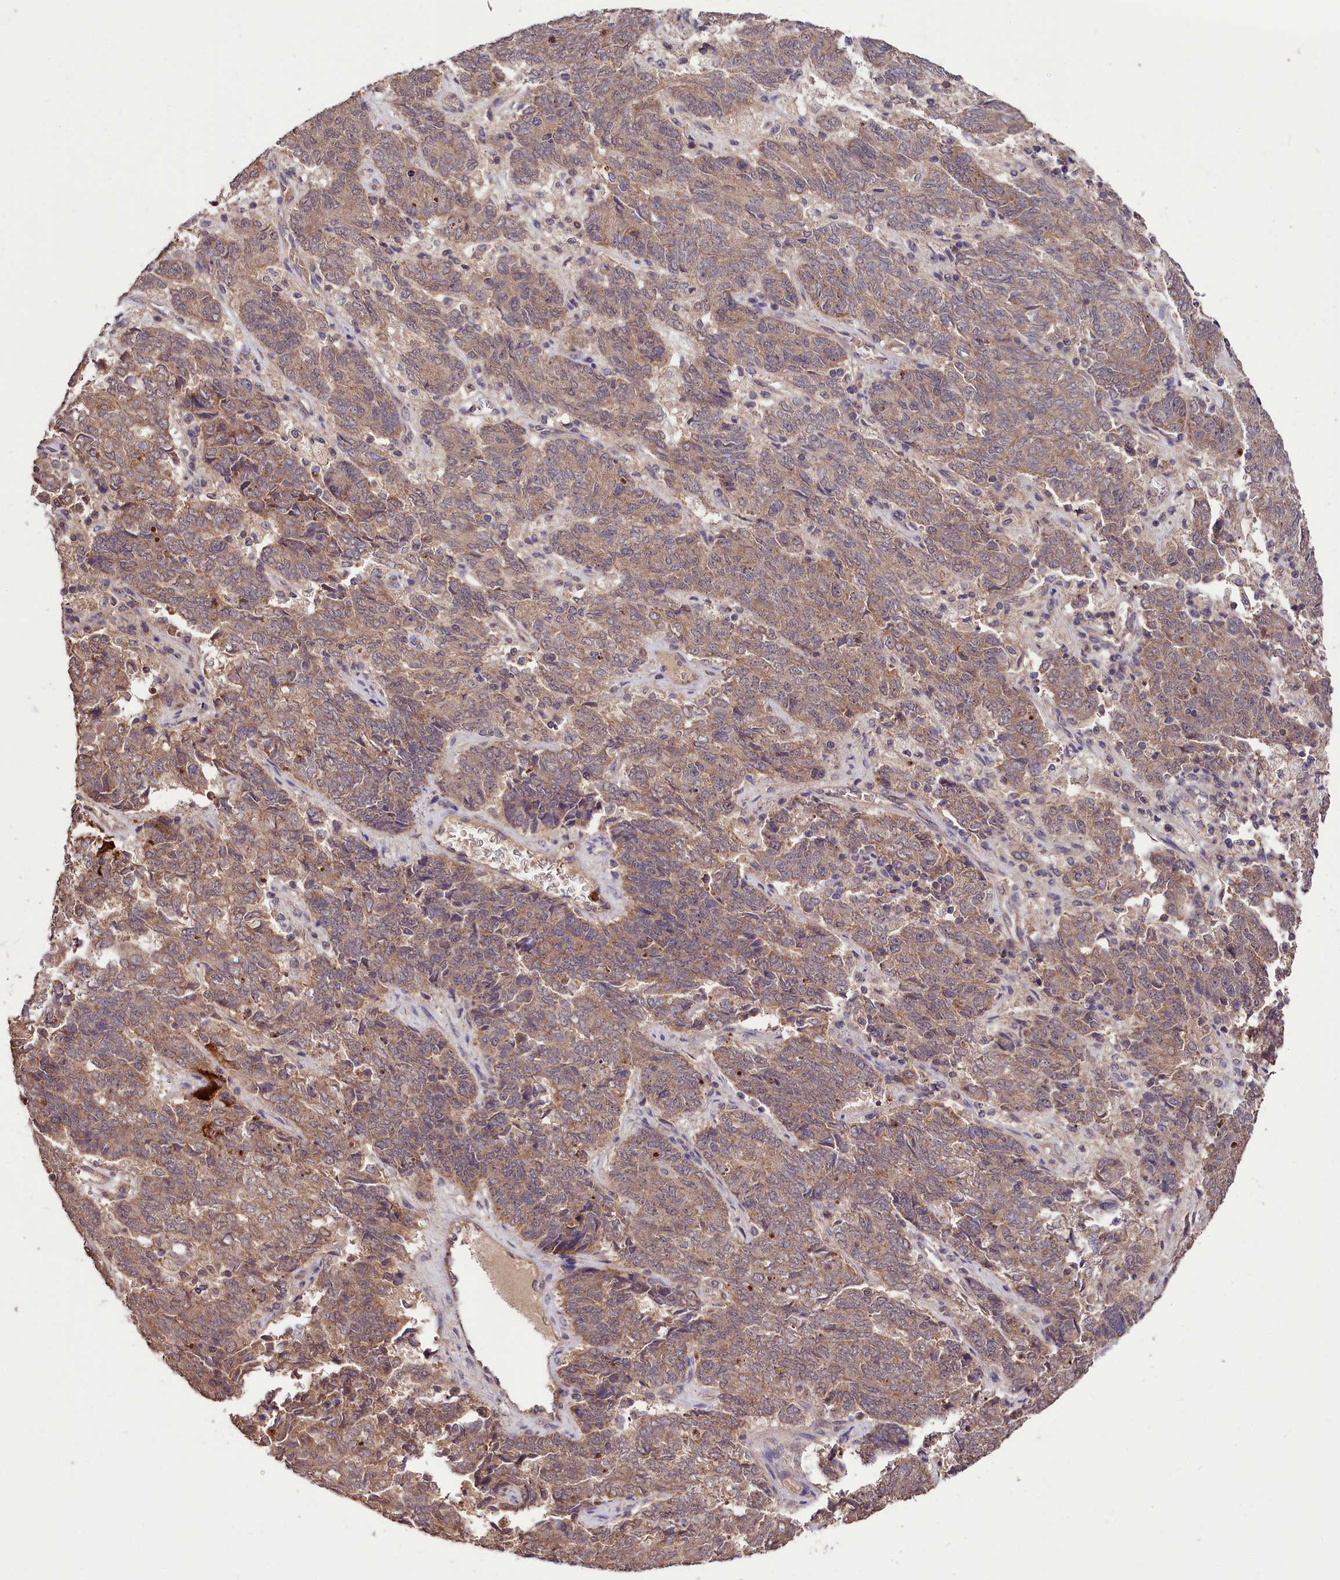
{"staining": {"intensity": "moderate", "quantity": ">75%", "location": "cytoplasmic/membranous"}, "tissue": "endometrial cancer", "cell_type": "Tumor cells", "image_type": "cancer", "snomed": [{"axis": "morphology", "description": "Adenocarcinoma, NOS"}, {"axis": "topography", "description": "Endometrium"}], "caption": "Endometrial cancer (adenocarcinoma) tissue reveals moderate cytoplasmic/membranous positivity in approximately >75% of tumor cells", "gene": "KLRB1", "patient": {"sex": "female", "age": 80}}